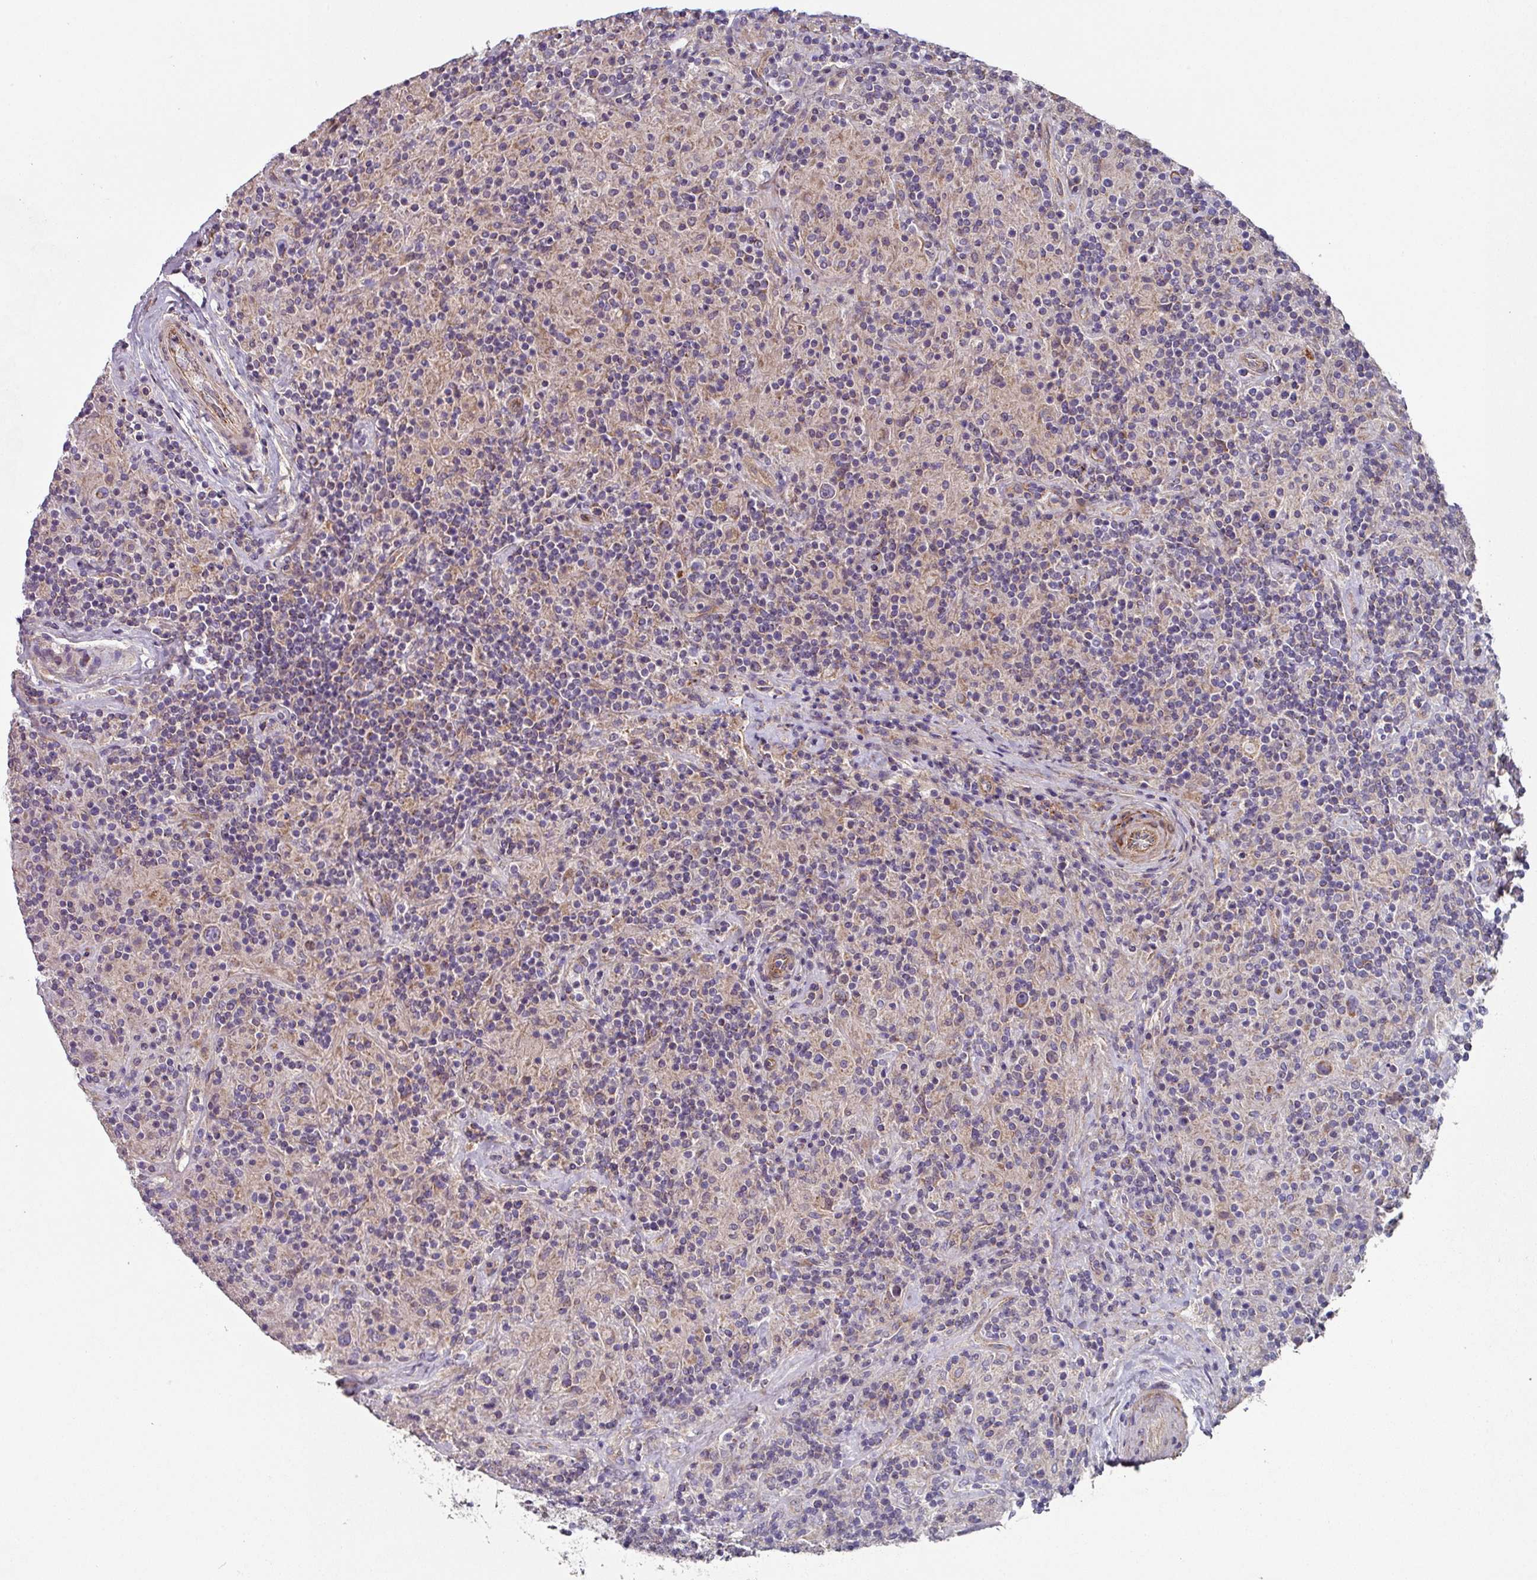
{"staining": {"intensity": "moderate", "quantity": "25%-75%", "location": "cytoplasmic/membranous"}, "tissue": "lymphoma", "cell_type": "Tumor cells", "image_type": "cancer", "snomed": [{"axis": "morphology", "description": "Hodgkin's disease, NOS"}, {"axis": "topography", "description": "Lymph node"}], "caption": "This is an image of immunohistochemistry (IHC) staining of Hodgkin's disease, which shows moderate positivity in the cytoplasmic/membranous of tumor cells.", "gene": "DCAF12L2", "patient": {"sex": "male", "age": 70}}